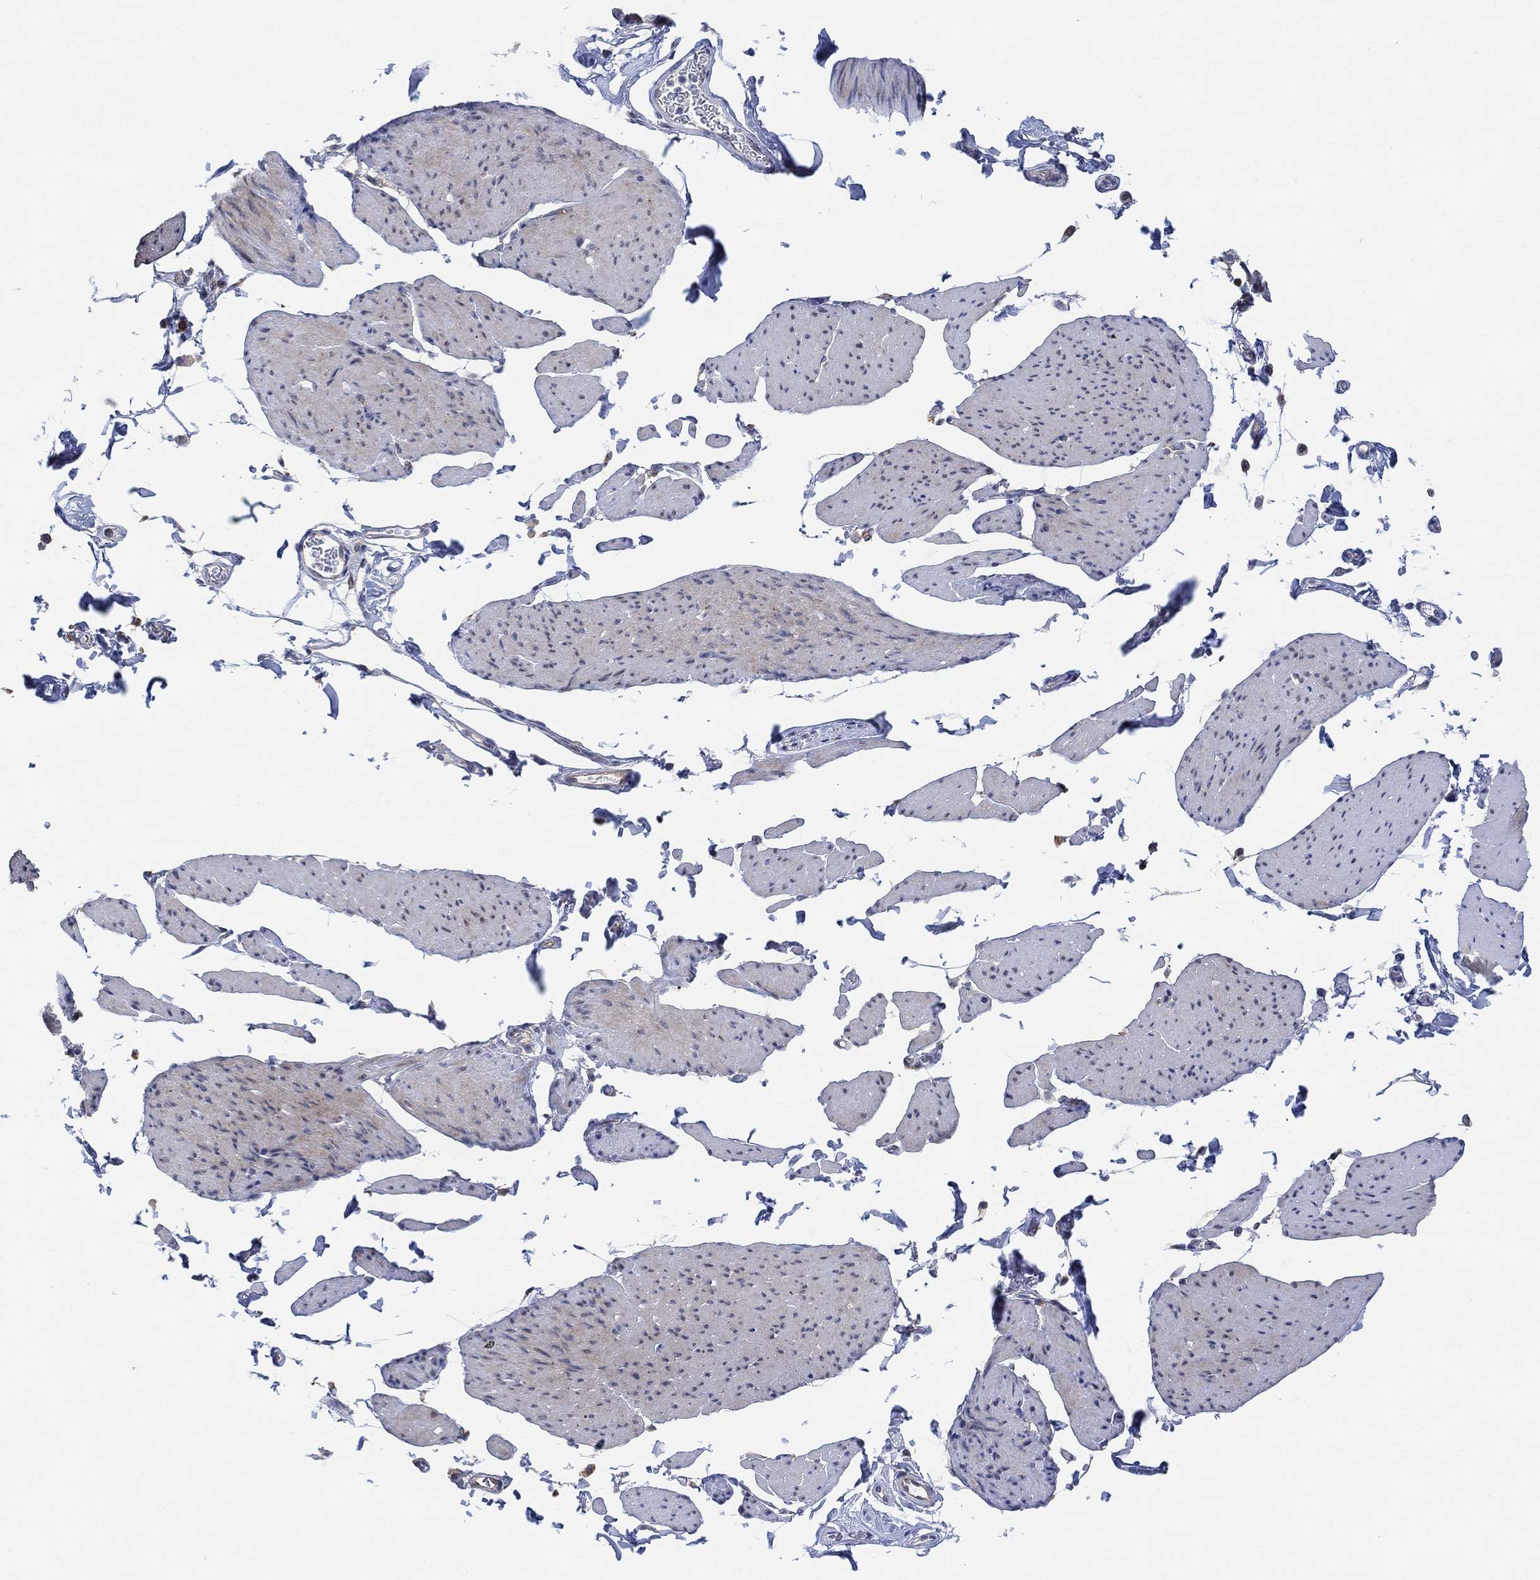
{"staining": {"intensity": "weak", "quantity": "<25%", "location": "cytoplasmic/membranous"}, "tissue": "smooth muscle", "cell_type": "Smooth muscle cells", "image_type": "normal", "snomed": [{"axis": "morphology", "description": "Normal tissue, NOS"}, {"axis": "topography", "description": "Adipose tissue"}, {"axis": "topography", "description": "Smooth muscle"}, {"axis": "topography", "description": "Peripheral nerve tissue"}], "caption": "This is a photomicrograph of immunohistochemistry staining of unremarkable smooth muscle, which shows no expression in smooth muscle cells.", "gene": "CNTF", "patient": {"sex": "male", "age": 83}}